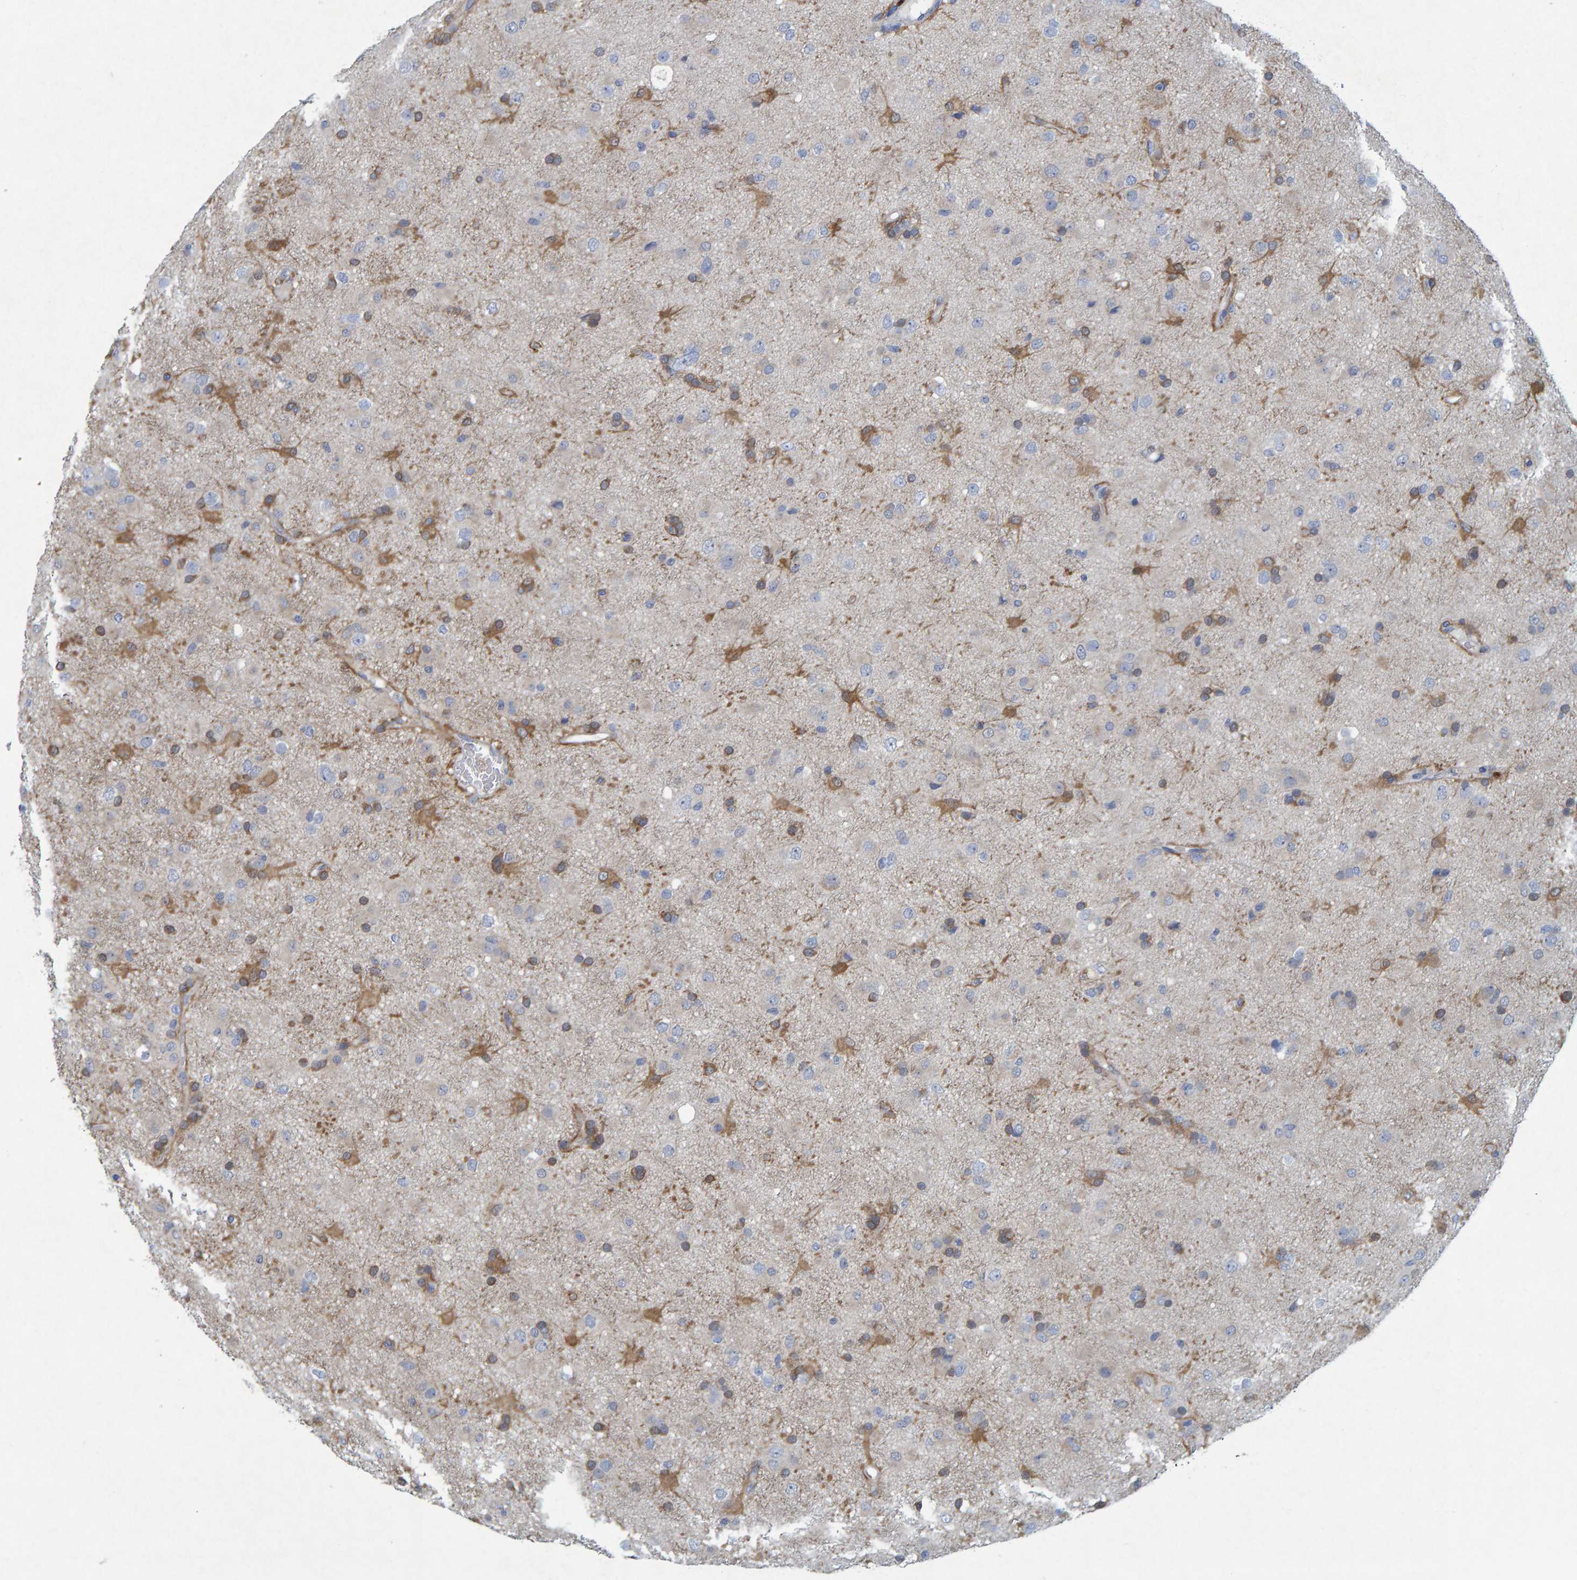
{"staining": {"intensity": "negative", "quantity": "none", "location": "none"}, "tissue": "glioma", "cell_type": "Tumor cells", "image_type": "cancer", "snomed": [{"axis": "morphology", "description": "Glioma, malignant, Low grade"}, {"axis": "topography", "description": "Brain"}], "caption": "Immunohistochemical staining of low-grade glioma (malignant) exhibits no significant staining in tumor cells.", "gene": "ALAD", "patient": {"sex": "male", "age": 65}}